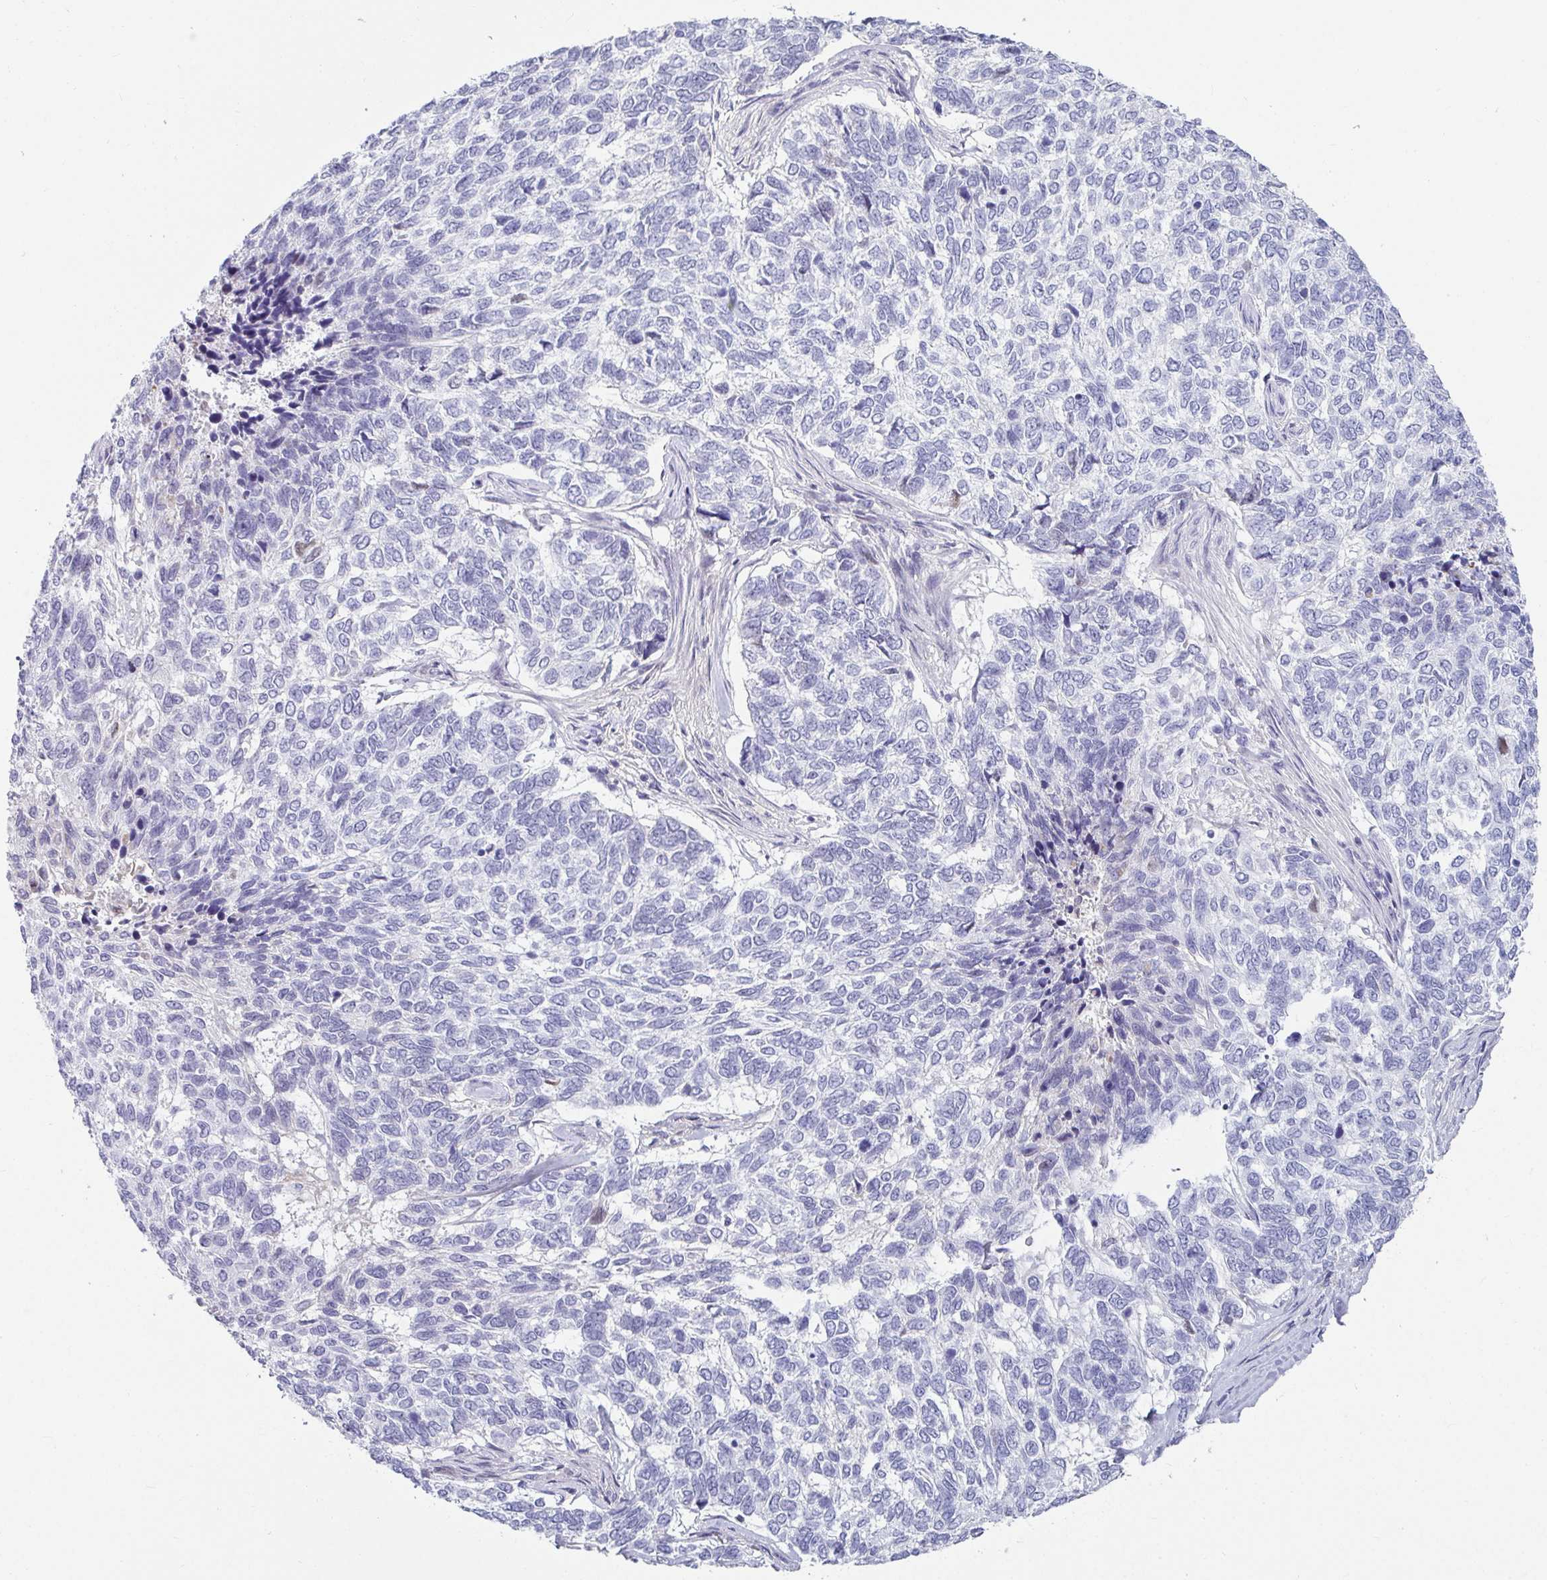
{"staining": {"intensity": "negative", "quantity": "none", "location": "none"}, "tissue": "skin cancer", "cell_type": "Tumor cells", "image_type": "cancer", "snomed": [{"axis": "morphology", "description": "Basal cell carcinoma"}, {"axis": "topography", "description": "Skin"}], "caption": "Immunohistochemistry image of neoplastic tissue: basal cell carcinoma (skin) stained with DAB (3,3'-diaminobenzidine) exhibits no significant protein staining in tumor cells.", "gene": "NPY", "patient": {"sex": "female", "age": 65}}